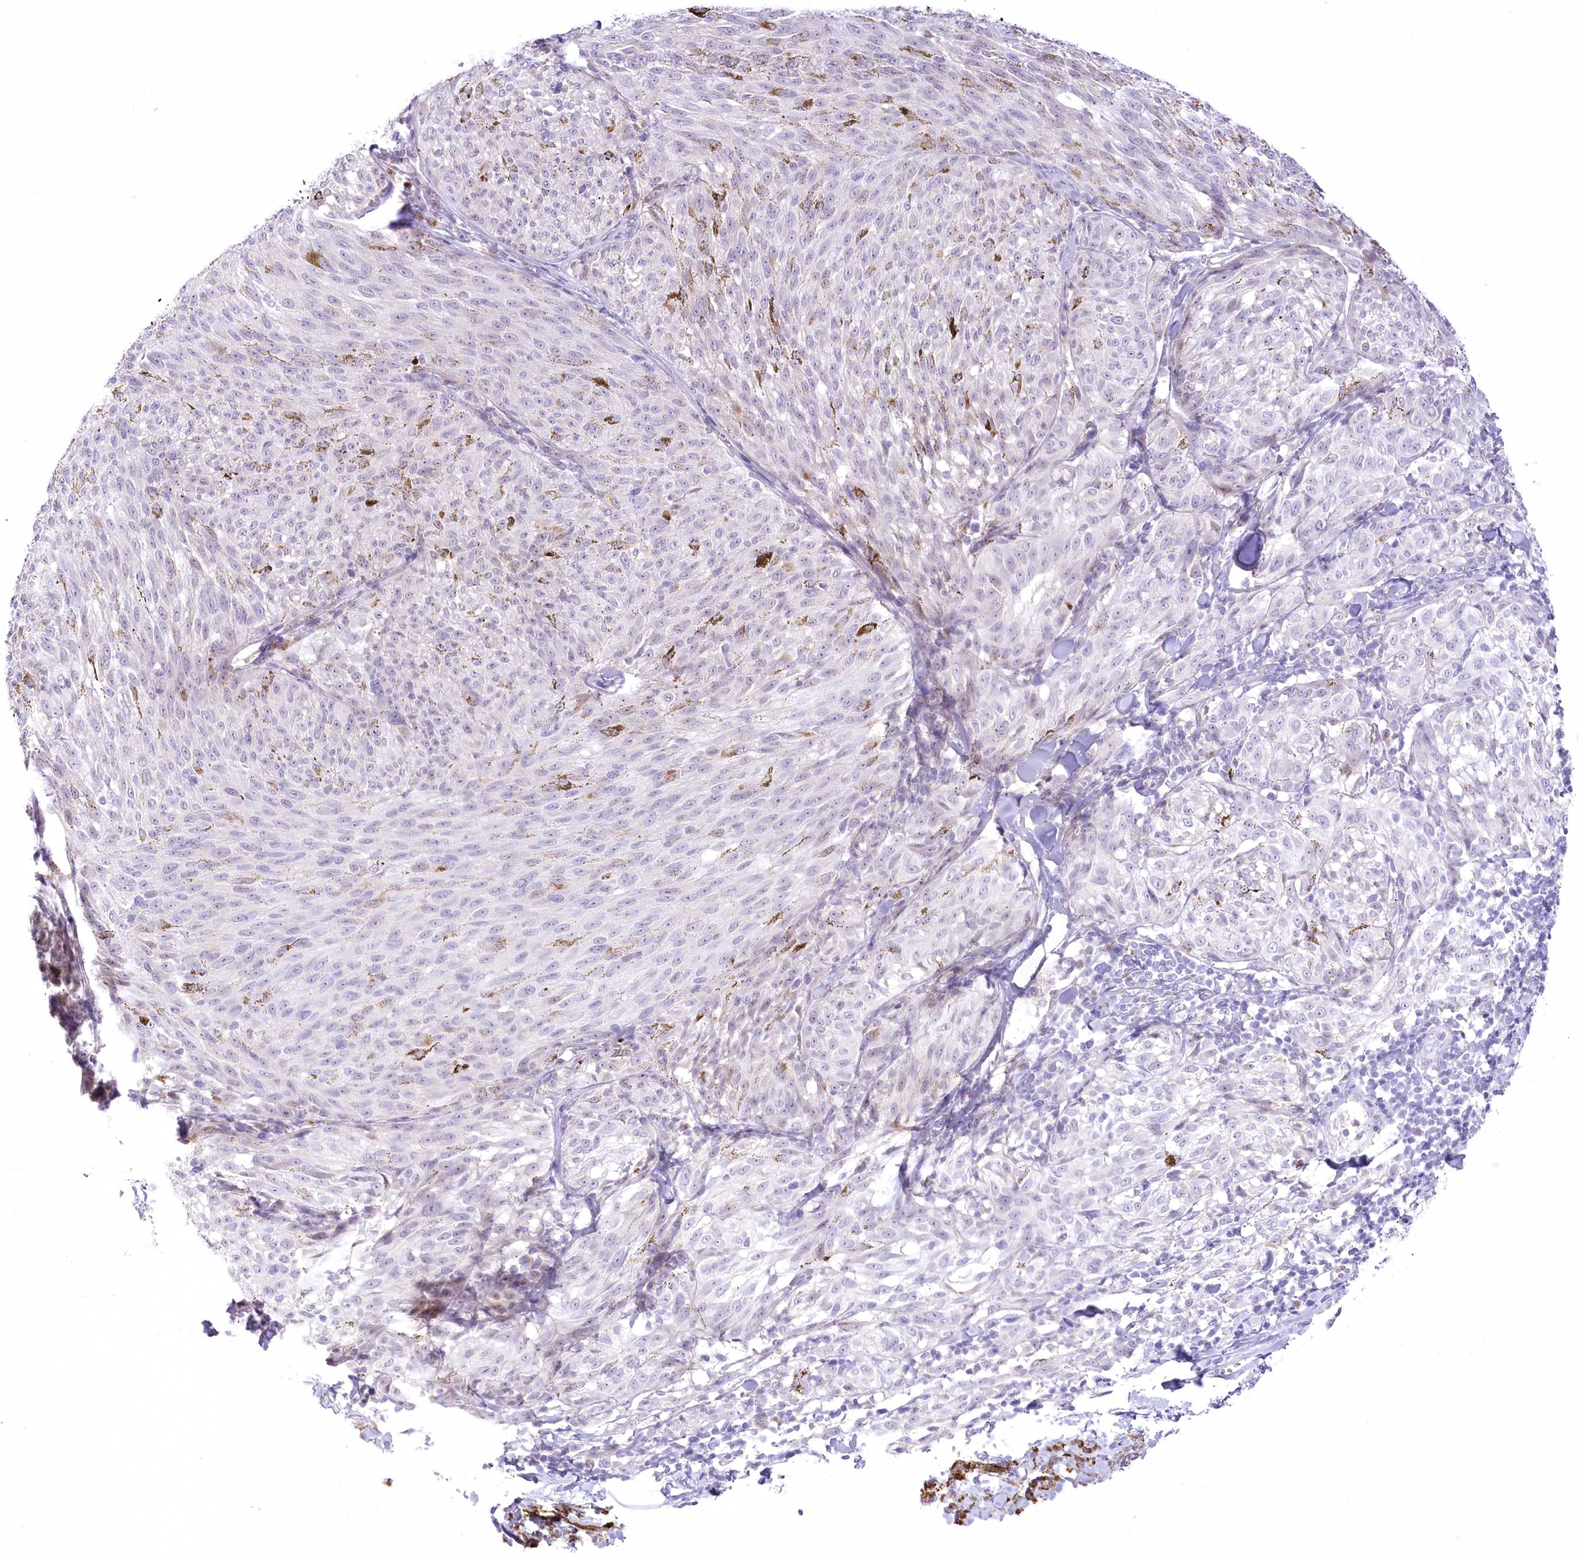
{"staining": {"intensity": "negative", "quantity": "none", "location": "none"}, "tissue": "melanoma", "cell_type": "Tumor cells", "image_type": "cancer", "snomed": [{"axis": "morphology", "description": "Malignant melanoma, NOS"}, {"axis": "topography", "description": "Skin"}], "caption": "The immunohistochemistry (IHC) image has no significant positivity in tumor cells of malignant melanoma tissue. Nuclei are stained in blue.", "gene": "BEND7", "patient": {"sex": "female", "age": 72}}